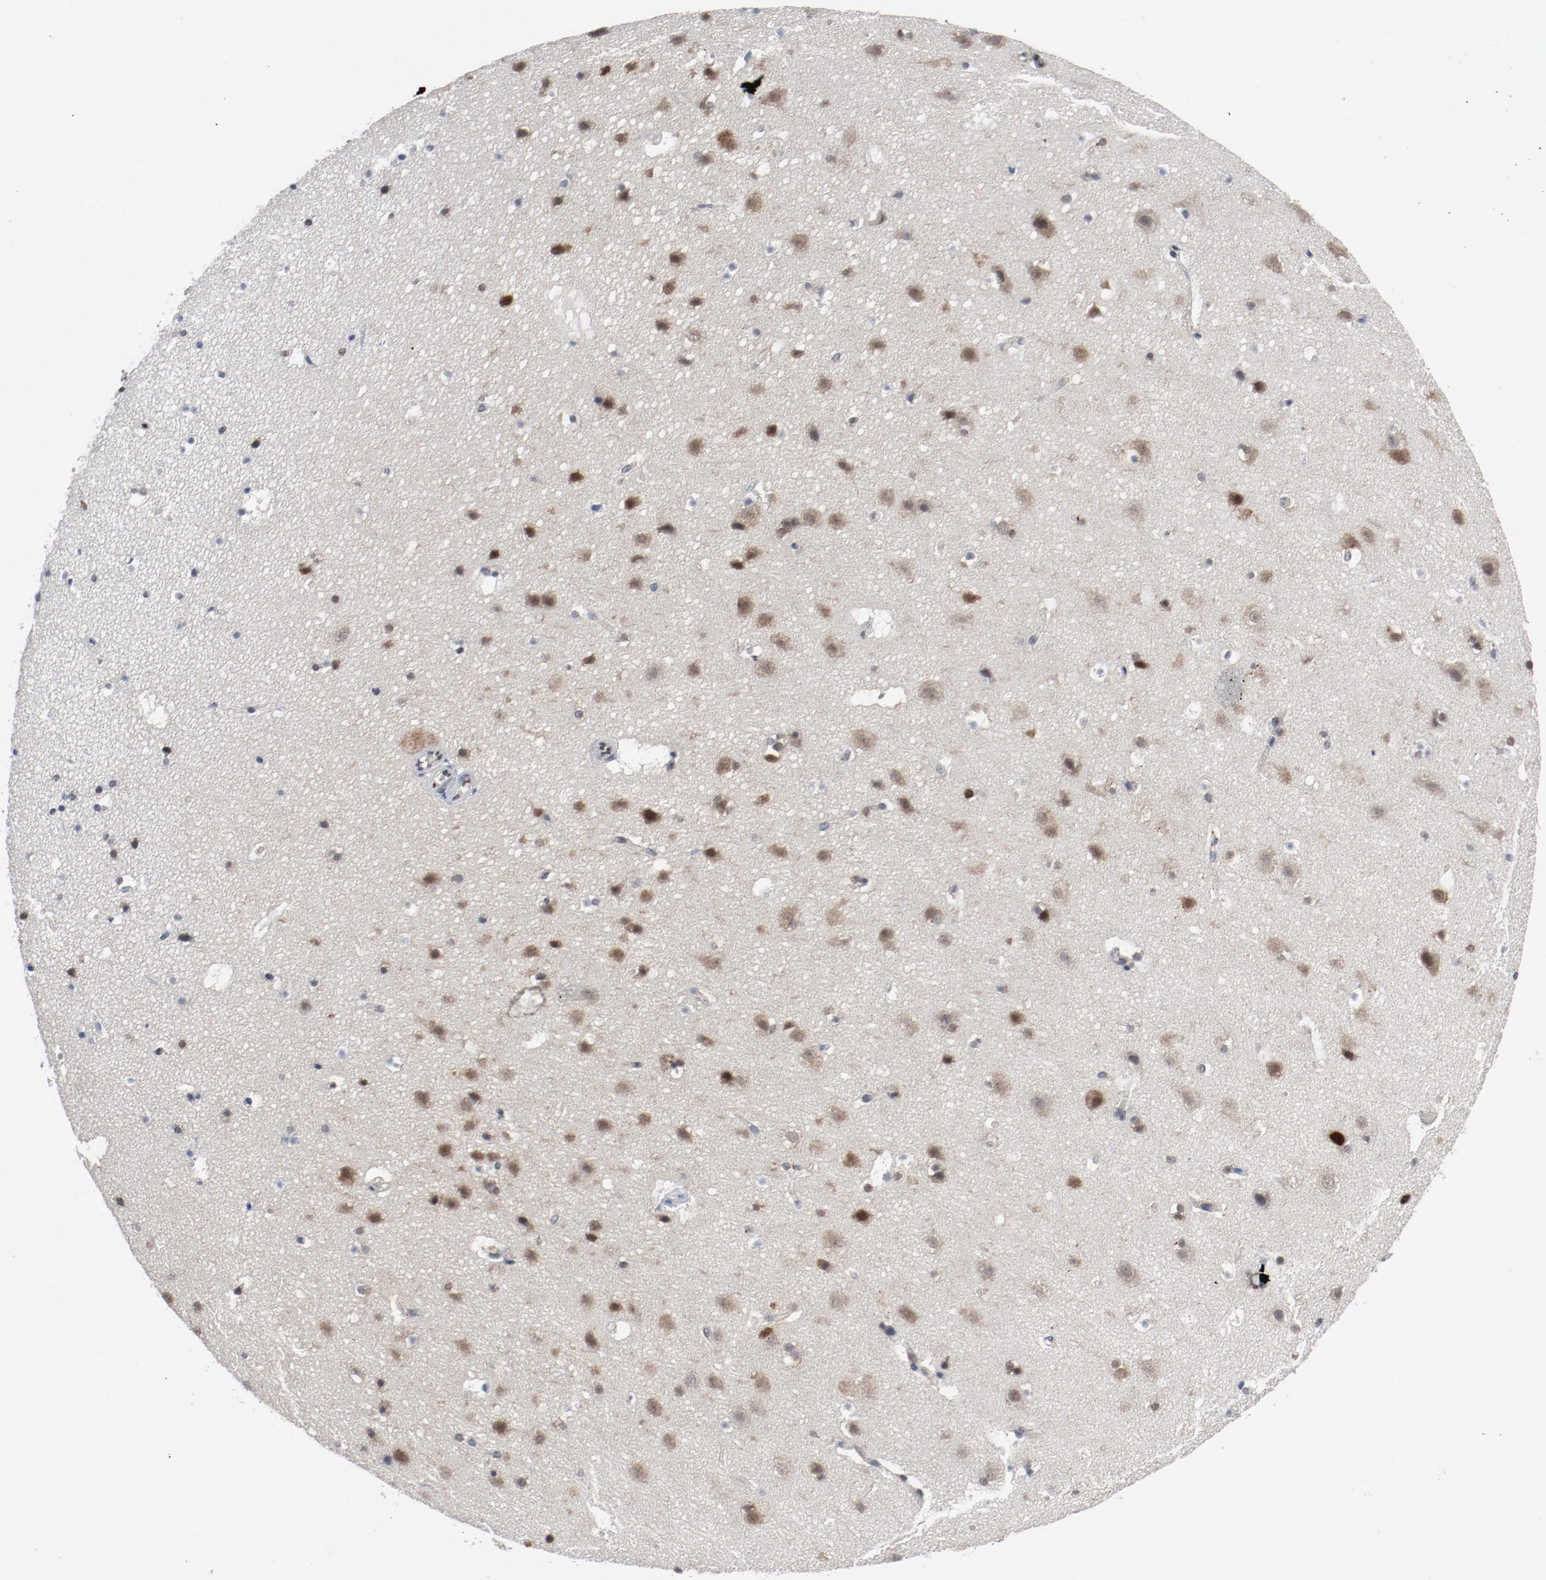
{"staining": {"intensity": "weak", "quantity": ">75%", "location": "nuclear"}, "tissue": "cerebral cortex", "cell_type": "Endothelial cells", "image_type": "normal", "snomed": [{"axis": "morphology", "description": "Normal tissue, NOS"}, {"axis": "topography", "description": "Cerebral cortex"}], "caption": "Immunohistochemical staining of unremarkable human cerebral cortex demonstrates >75% levels of weak nuclear protein staining in about >75% of endothelial cells. Using DAB (3,3'-diaminobenzidine) (brown) and hematoxylin (blue) stains, captured at high magnification using brightfield microscopy.", "gene": "JMJD6", "patient": {"sex": "male", "age": 45}}